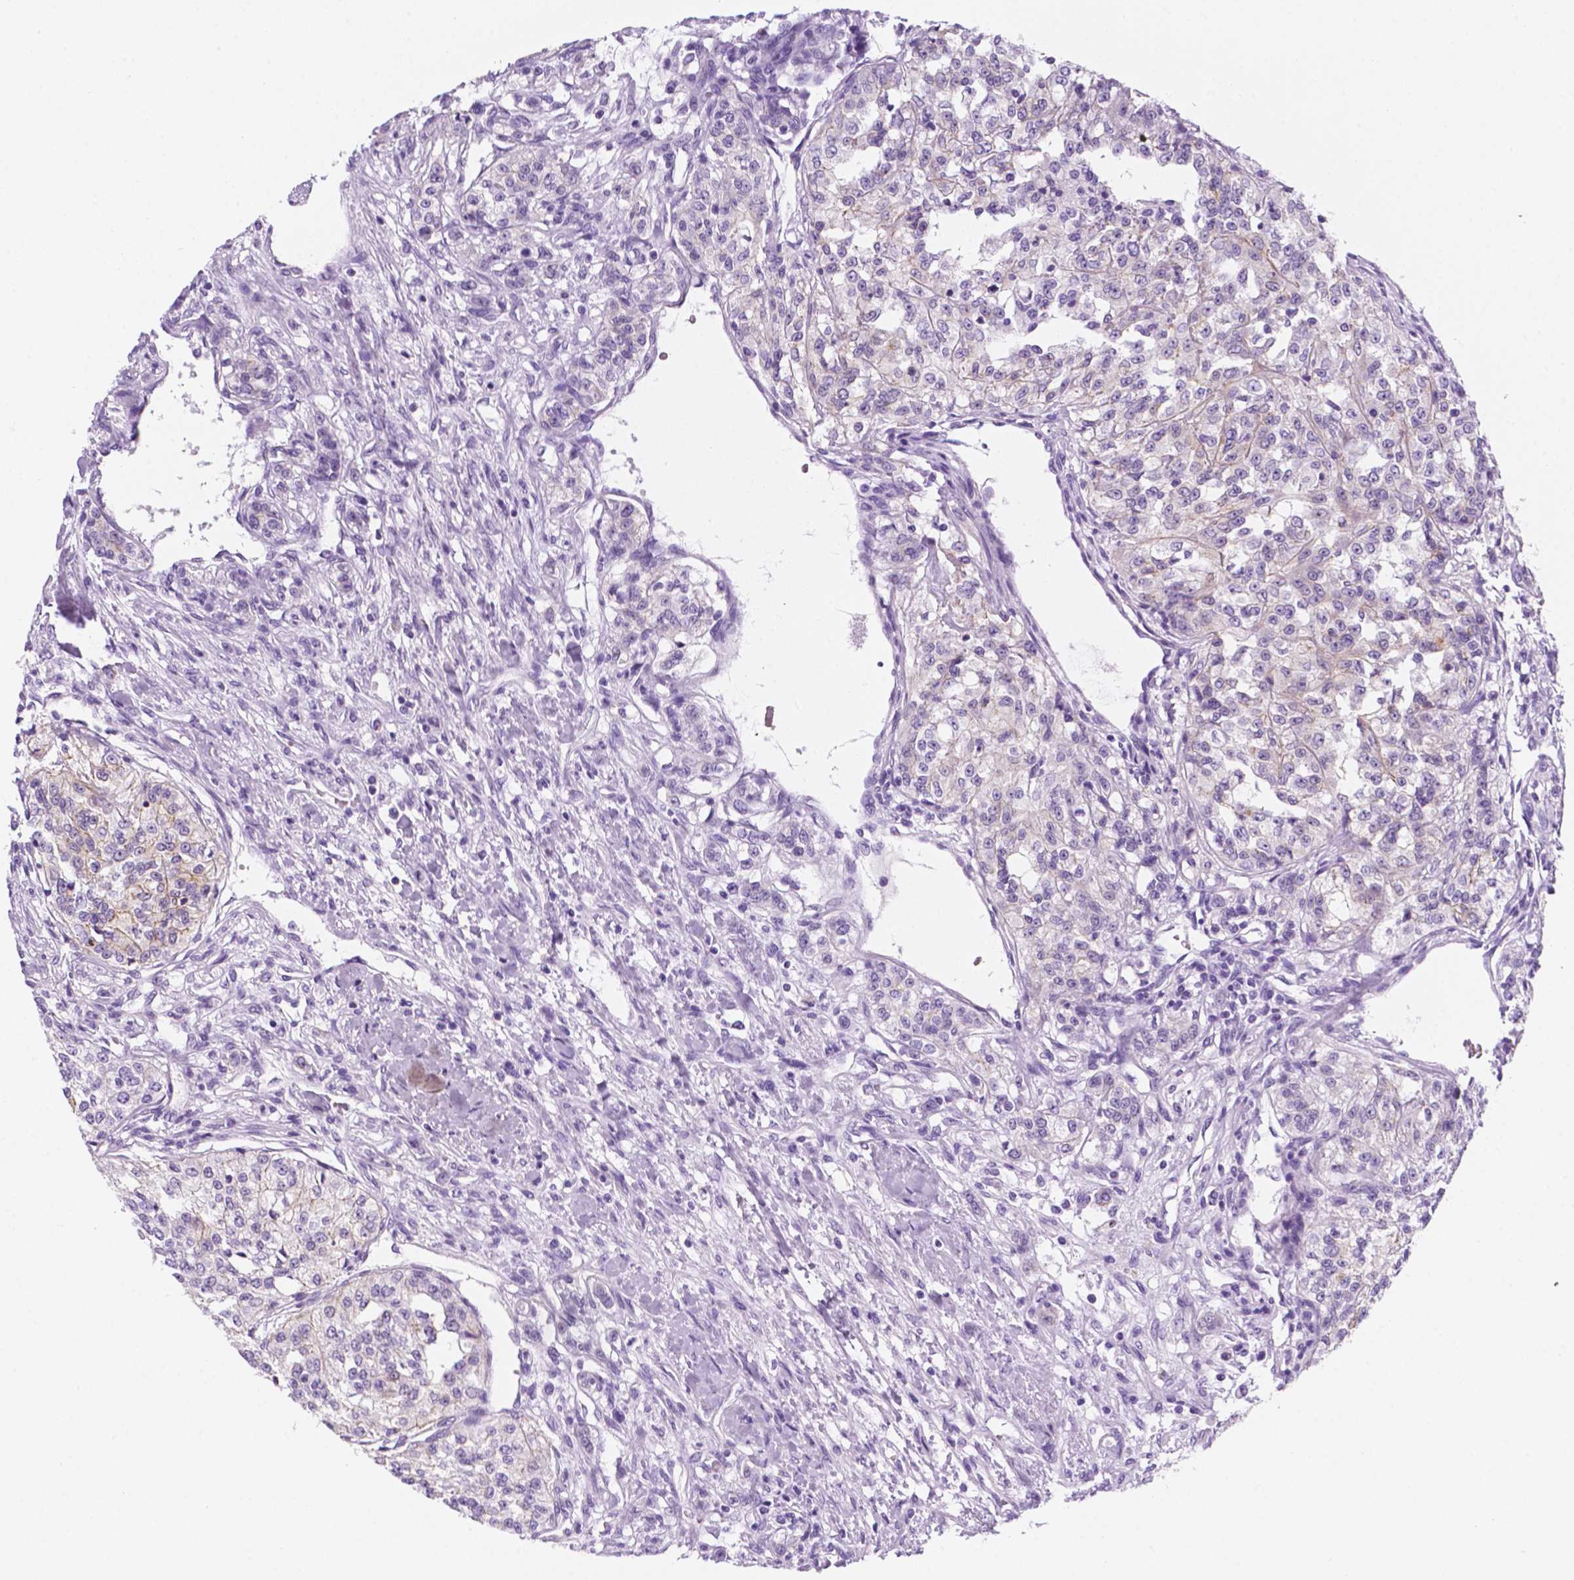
{"staining": {"intensity": "weak", "quantity": "<25%", "location": "cytoplasmic/membranous"}, "tissue": "renal cancer", "cell_type": "Tumor cells", "image_type": "cancer", "snomed": [{"axis": "morphology", "description": "Adenocarcinoma, NOS"}, {"axis": "topography", "description": "Kidney"}], "caption": "Renal cancer (adenocarcinoma) was stained to show a protein in brown. There is no significant expression in tumor cells.", "gene": "PPL", "patient": {"sex": "female", "age": 63}}